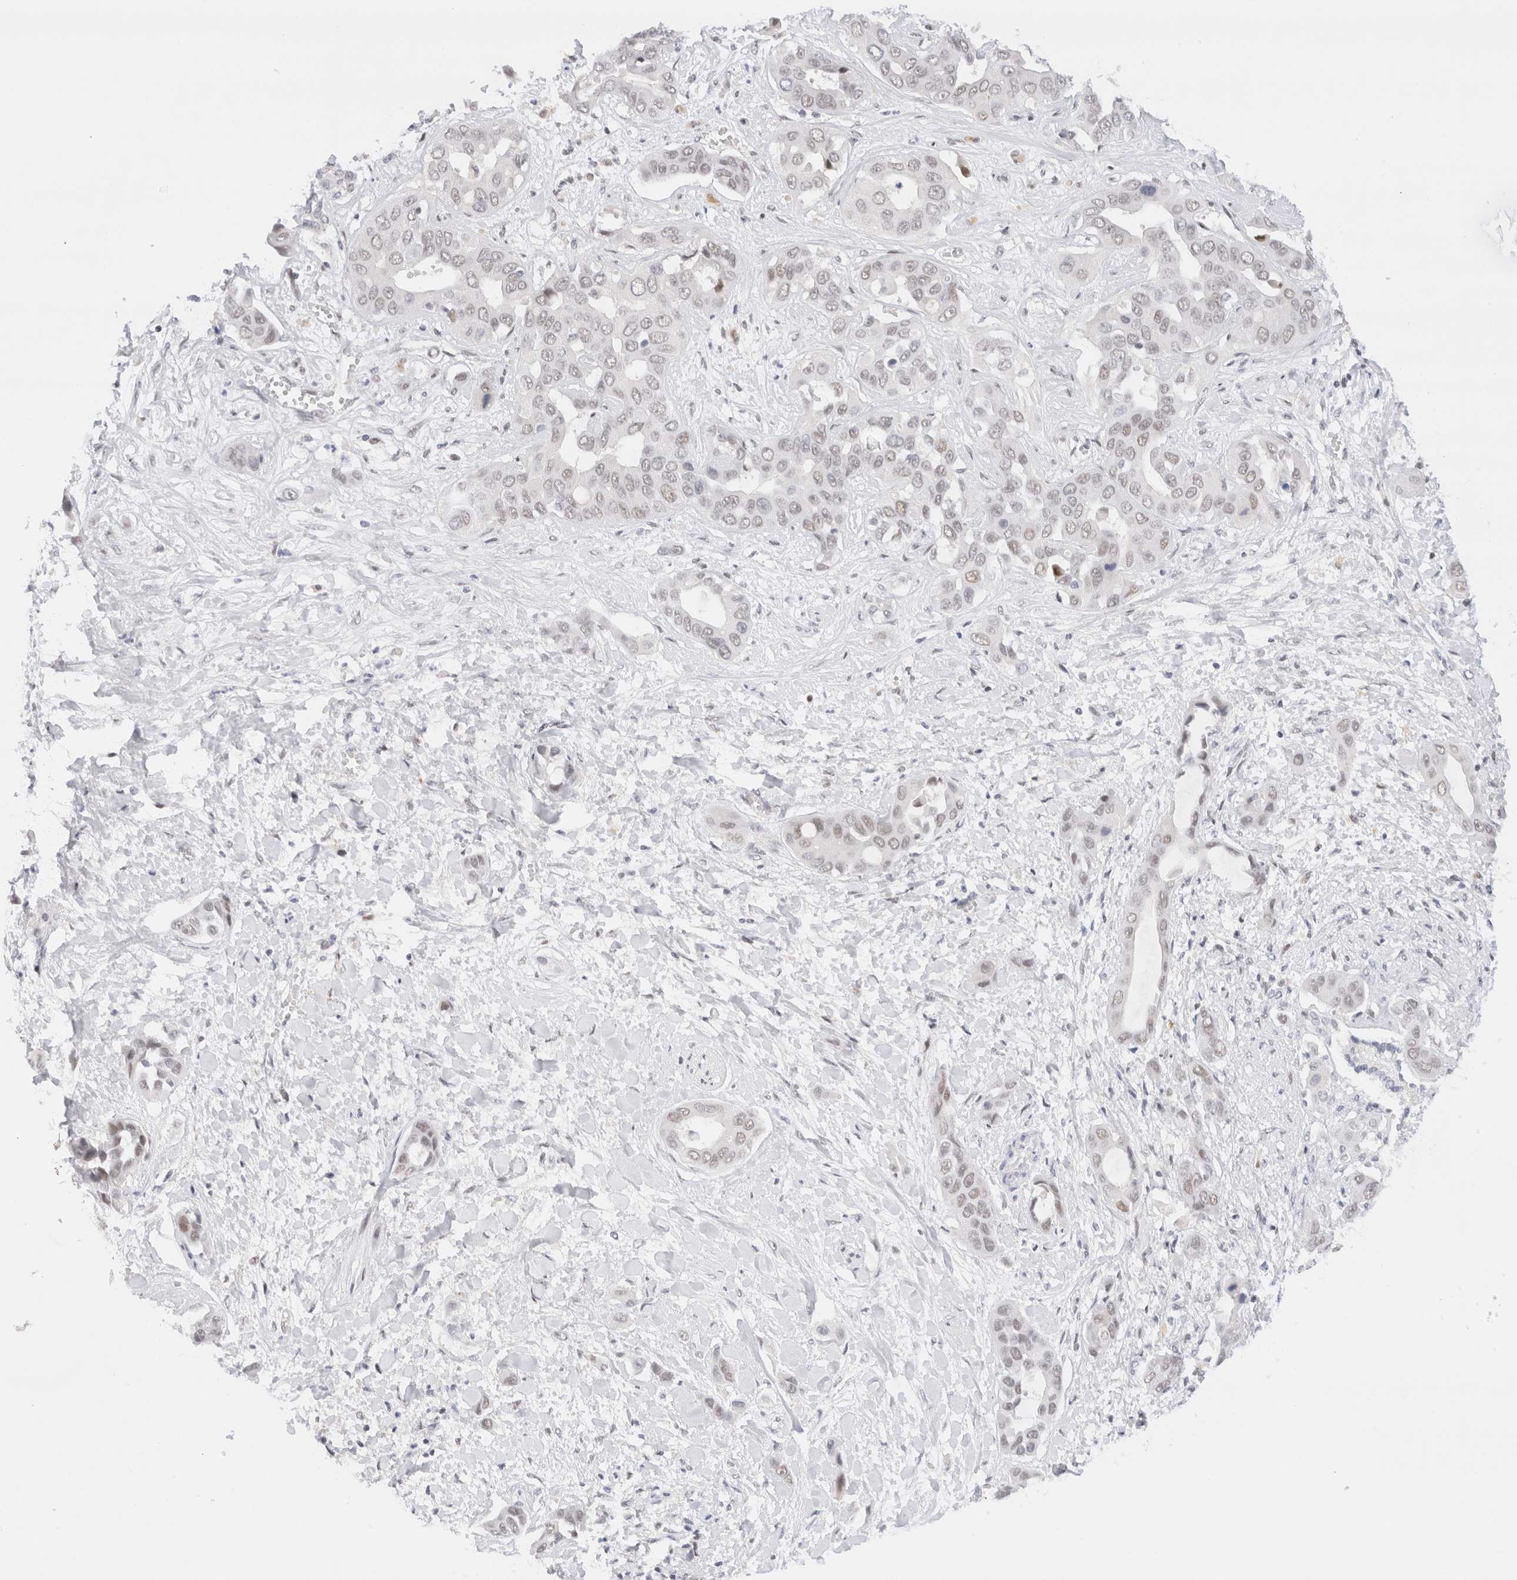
{"staining": {"intensity": "negative", "quantity": "none", "location": "none"}, "tissue": "liver cancer", "cell_type": "Tumor cells", "image_type": "cancer", "snomed": [{"axis": "morphology", "description": "Cholangiocarcinoma"}, {"axis": "topography", "description": "Liver"}], "caption": "IHC of human liver cancer demonstrates no staining in tumor cells. Brightfield microscopy of IHC stained with DAB (3,3'-diaminobenzidine) (brown) and hematoxylin (blue), captured at high magnification.", "gene": "ZNF282", "patient": {"sex": "female", "age": 52}}